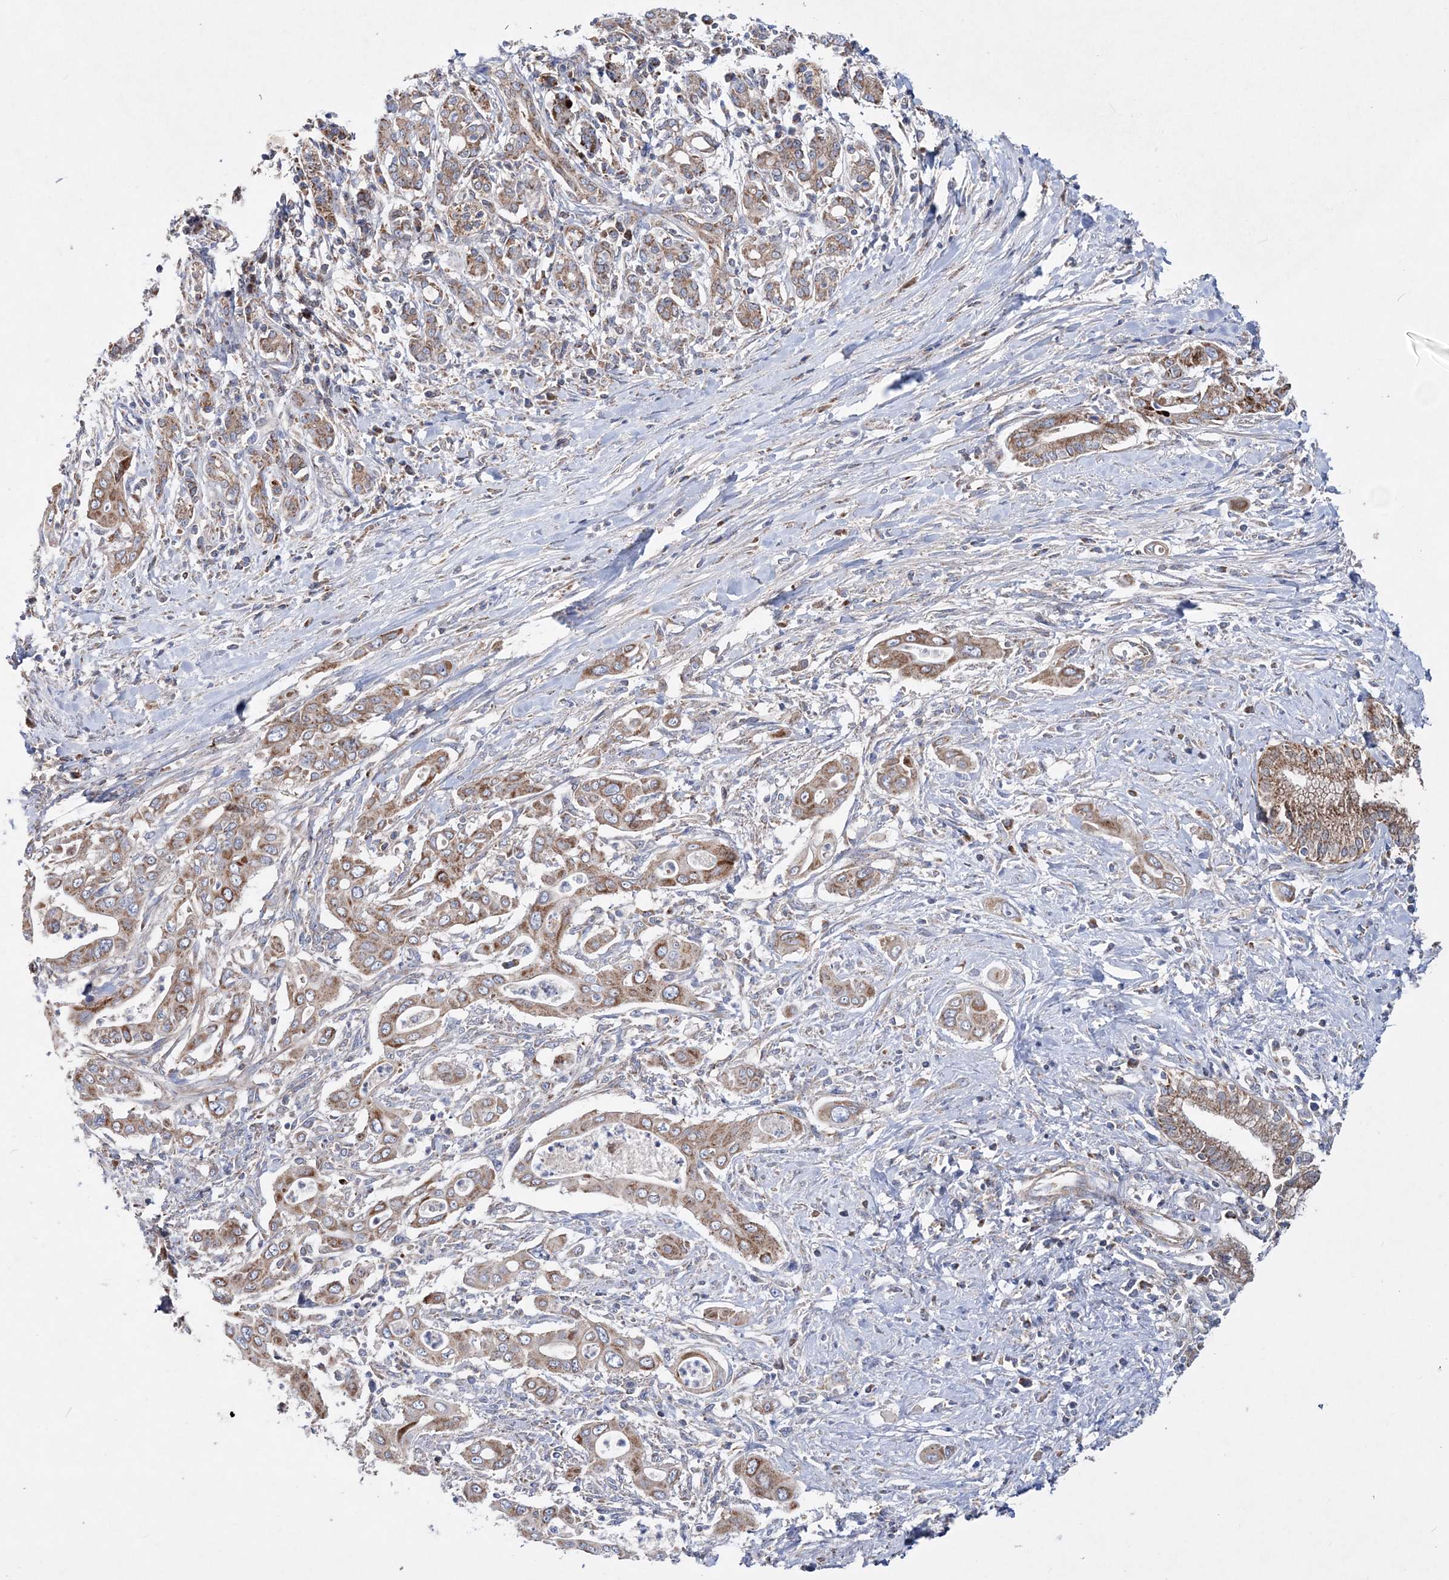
{"staining": {"intensity": "moderate", "quantity": ">75%", "location": "cytoplasmic/membranous"}, "tissue": "pancreatic cancer", "cell_type": "Tumor cells", "image_type": "cancer", "snomed": [{"axis": "morphology", "description": "Adenocarcinoma, NOS"}, {"axis": "topography", "description": "Pancreas"}], "caption": "A medium amount of moderate cytoplasmic/membranous expression is seen in about >75% of tumor cells in pancreatic adenocarcinoma tissue.", "gene": "NGLY1", "patient": {"sex": "male", "age": 58}}